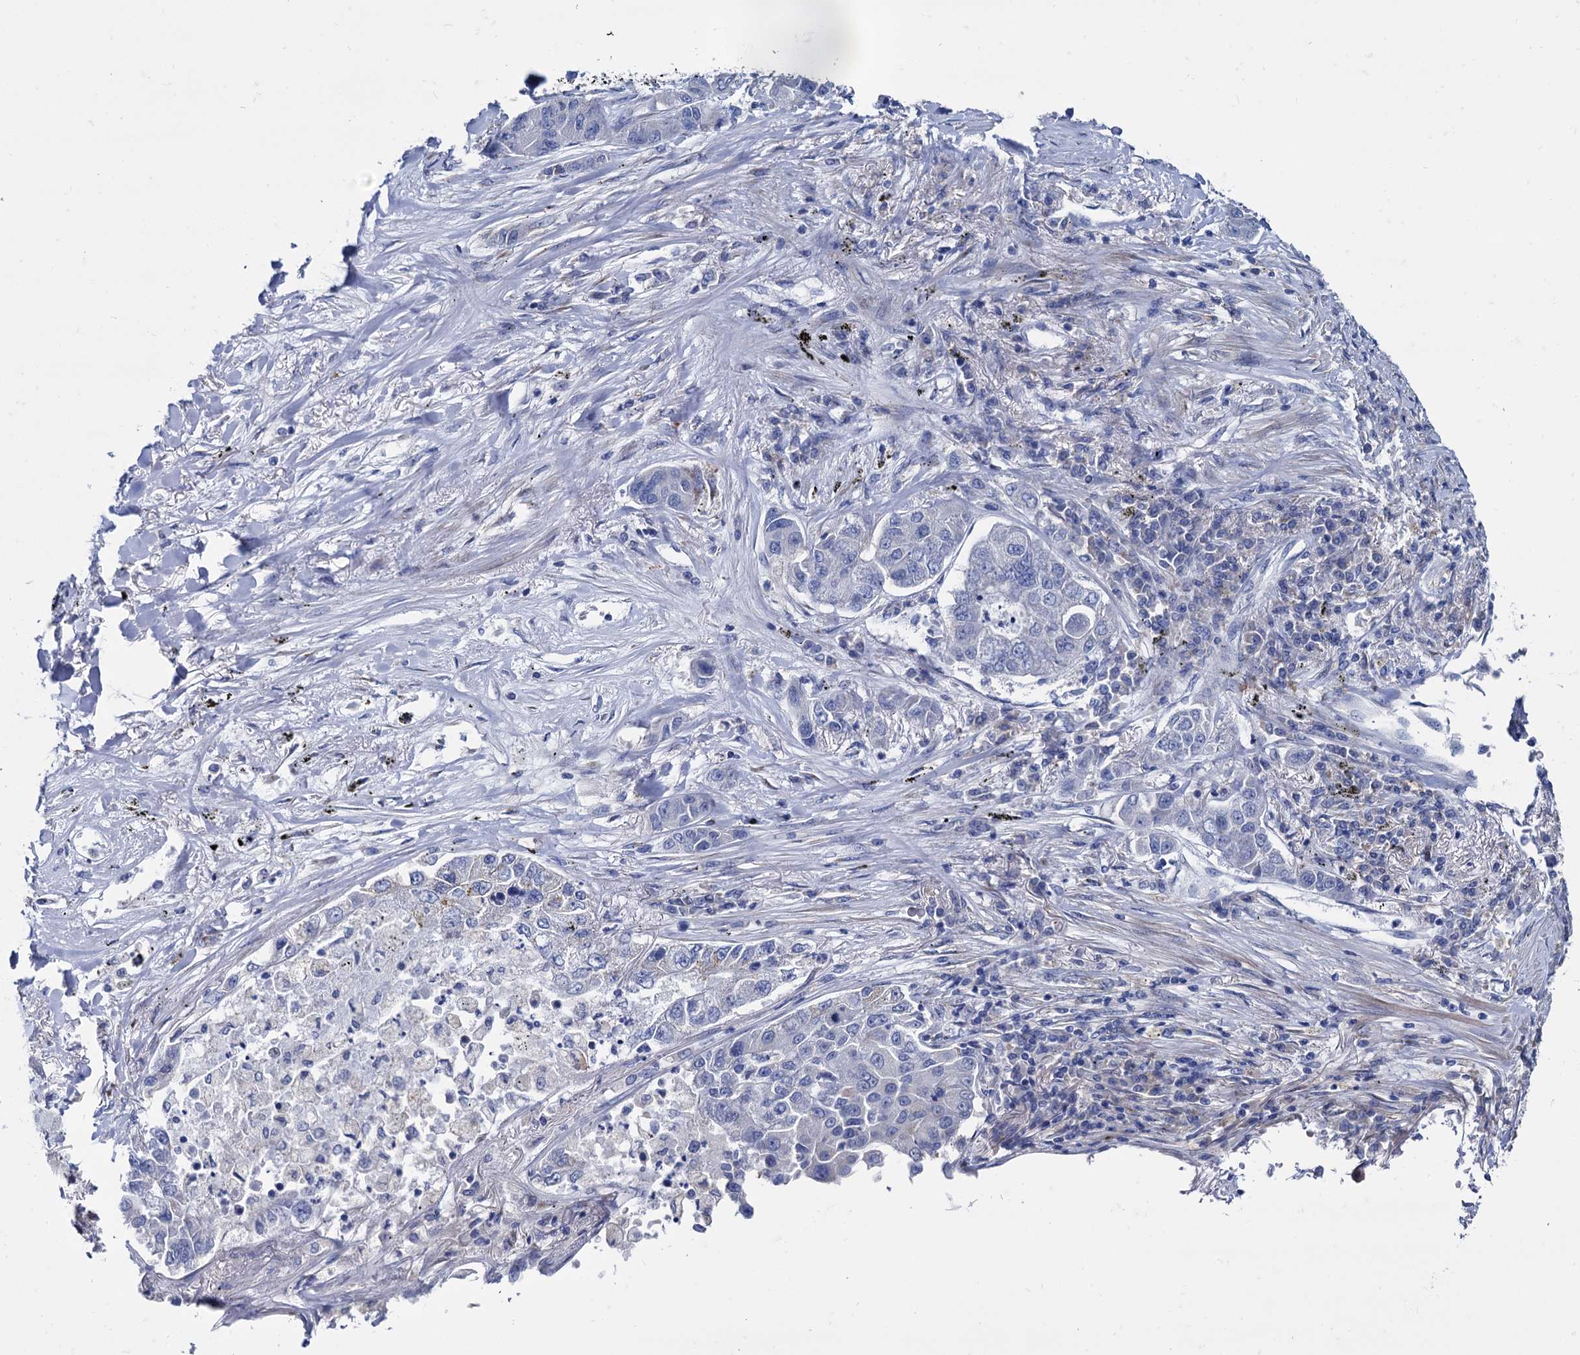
{"staining": {"intensity": "negative", "quantity": "none", "location": "none"}, "tissue": "lung cancer", "cell_type": "Tumor cells", "image_type": "cancer", "snomed": [{"axis": "morphology", "description": "Adenocarcinoma, NOS"}, {"axis": "topography", "description": "Lung"}], "caption": "This is a image of immunohistochemistry staining of lung adenocarcinoma, which shows no positivity in tumor cells.", "gene": "FOXR2", "patient": {"sex": "male", "age": 49}}